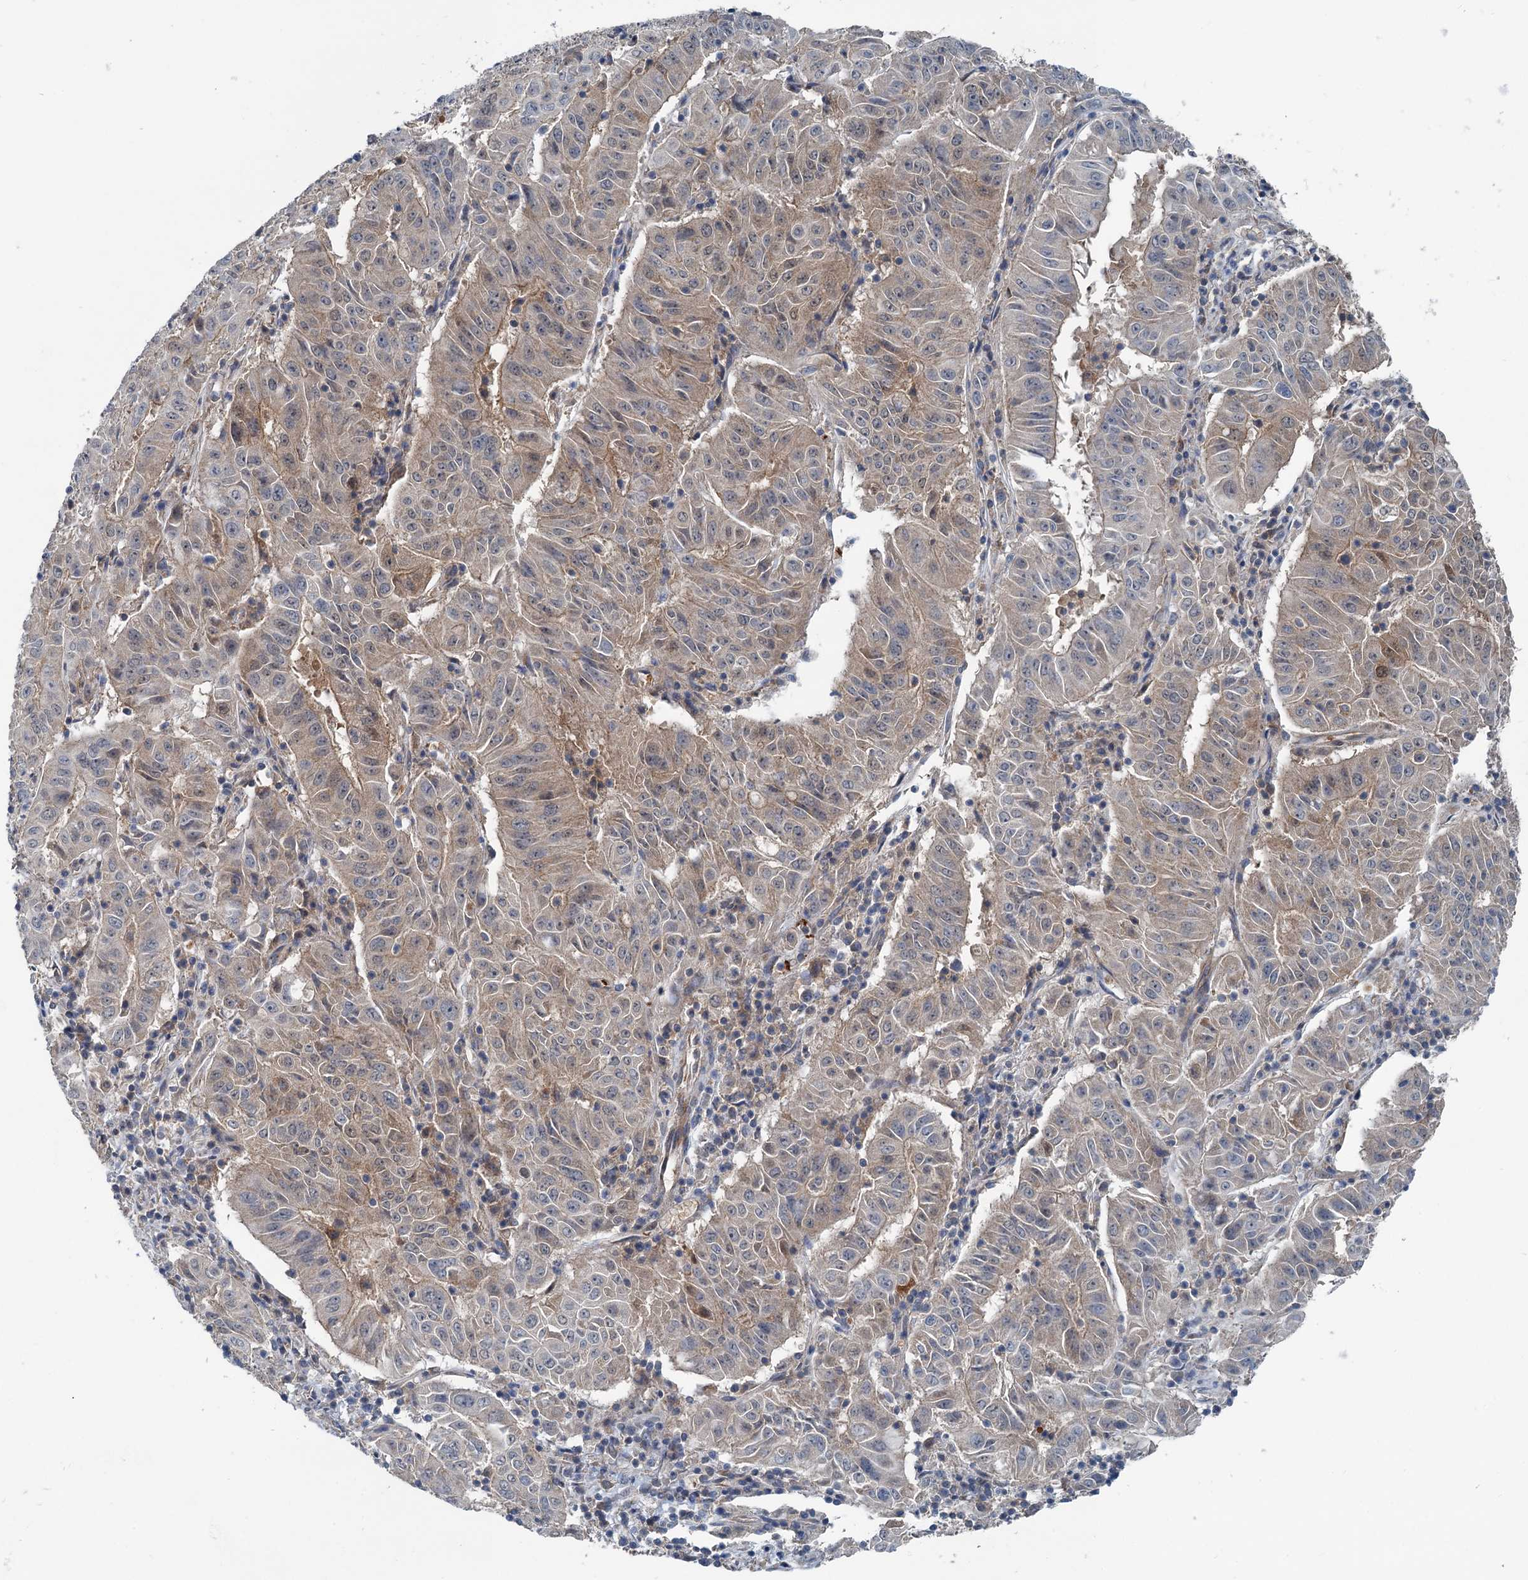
{"staining": {"intensity": "weak", "quantity": "<25%", "location": "cytoplasmic/membranous"}, "tissue": "pancreatic cancer", "cell_type": "Tumor cells", "image_type": "cancer", "snomed": [{"axis": "morphology", "description": "Adenocarcinoma, NOS"}, {"axis": "topography", "description": "Pancreas"}], "caption": "This is an IHC histopathology image of human pancreatic adenocarcinoma. There is no expression in tumor cells.", "gene": "GCLM", "patient": {"sex": "male", "age": 63}}